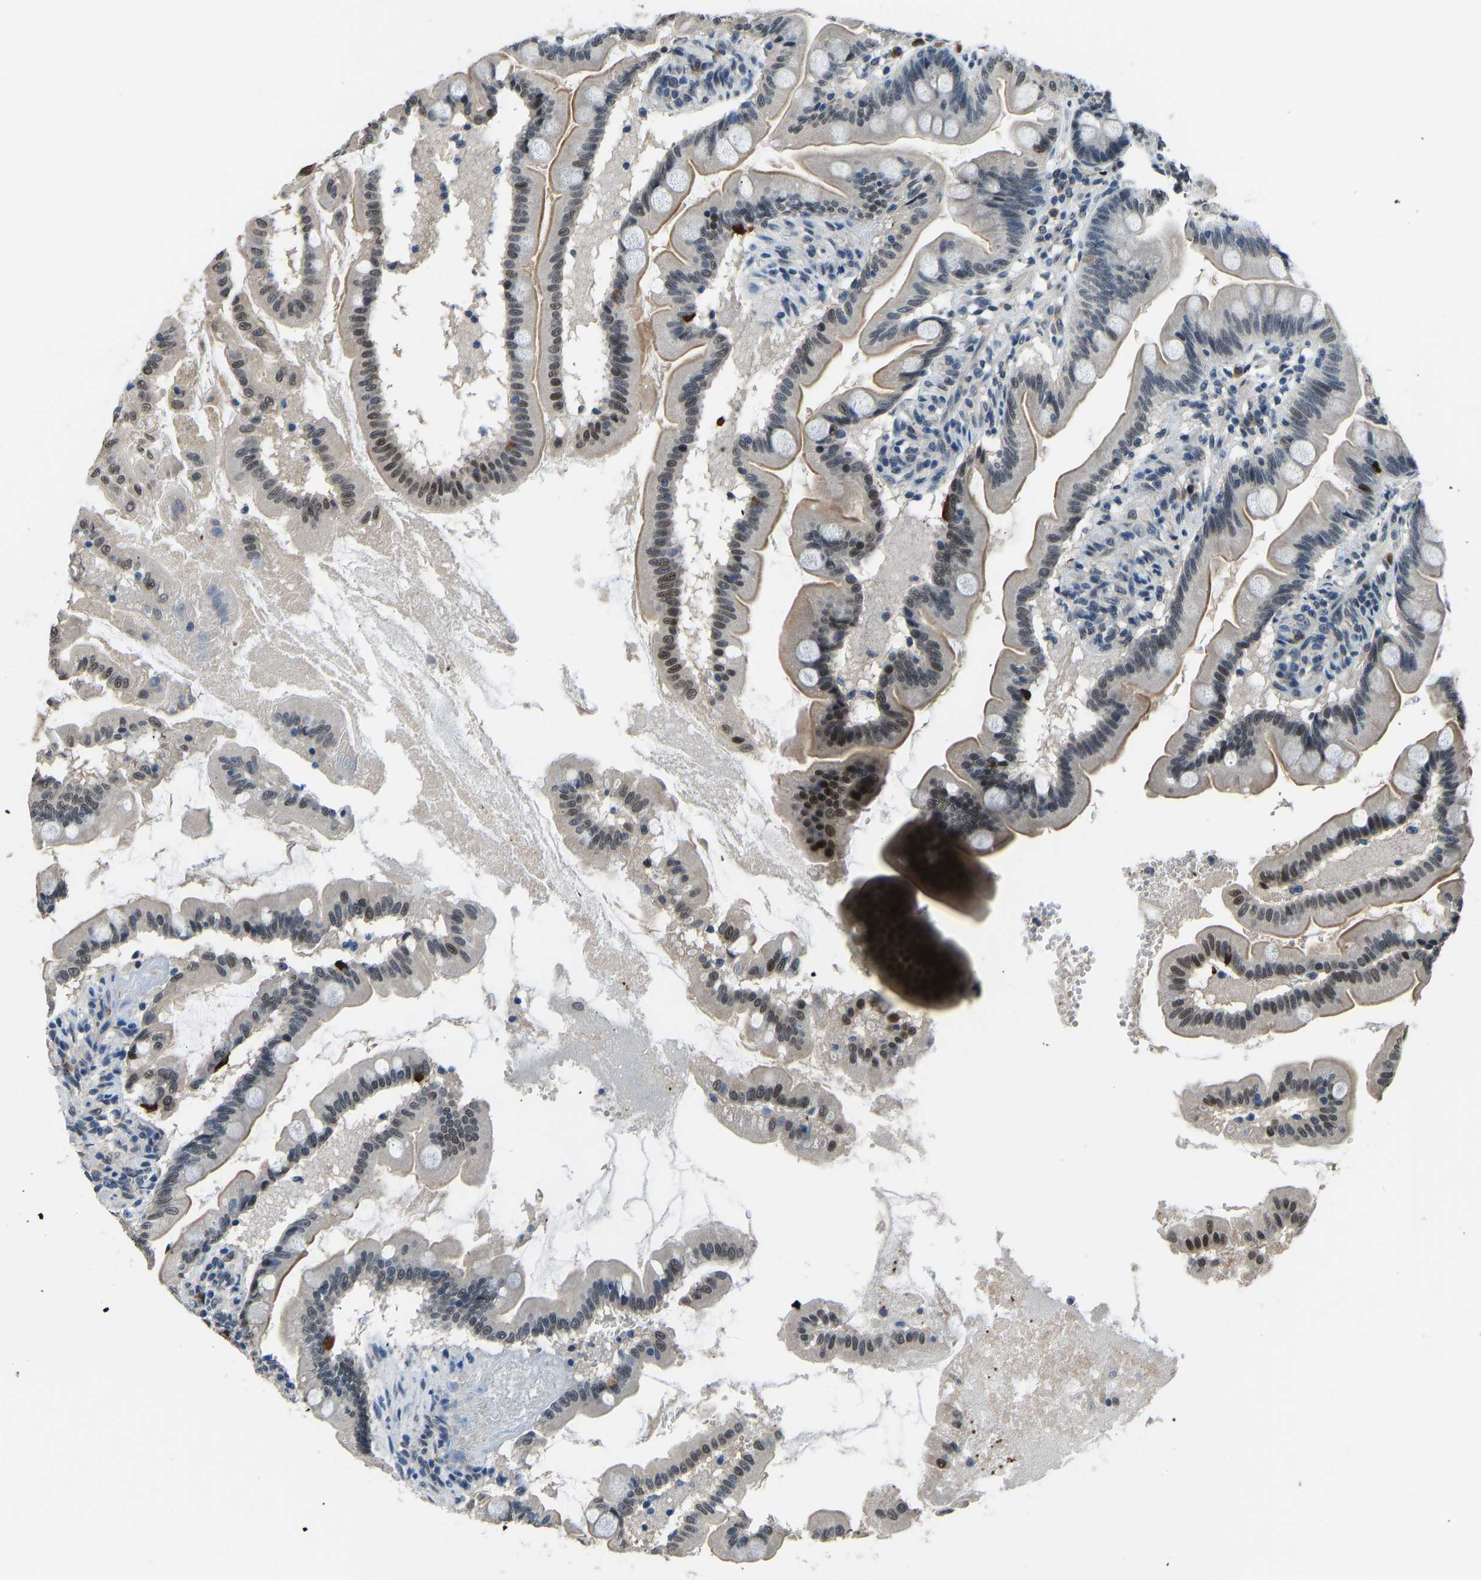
{"staining": {"intensity": "weak", "quantity": "25%-75%", "location": "cytoplasmic/membranous"}, "tissue": "small intestine", "cell_type": "Glandular cells", "image_type": "normal", "snomed": [{"axis": "morphology", "description": "Normal tissue, NOS"}, {"axis": "topography", "description": "Small intestine"}], "caption": "IHC of normal human small intestine demonstrates low levels of weak cytoplasmic/membranous positivity in about 25%-75% of glandular cells.", "gene": "FOS", "patient": {"sex": "female", "age": 56}}